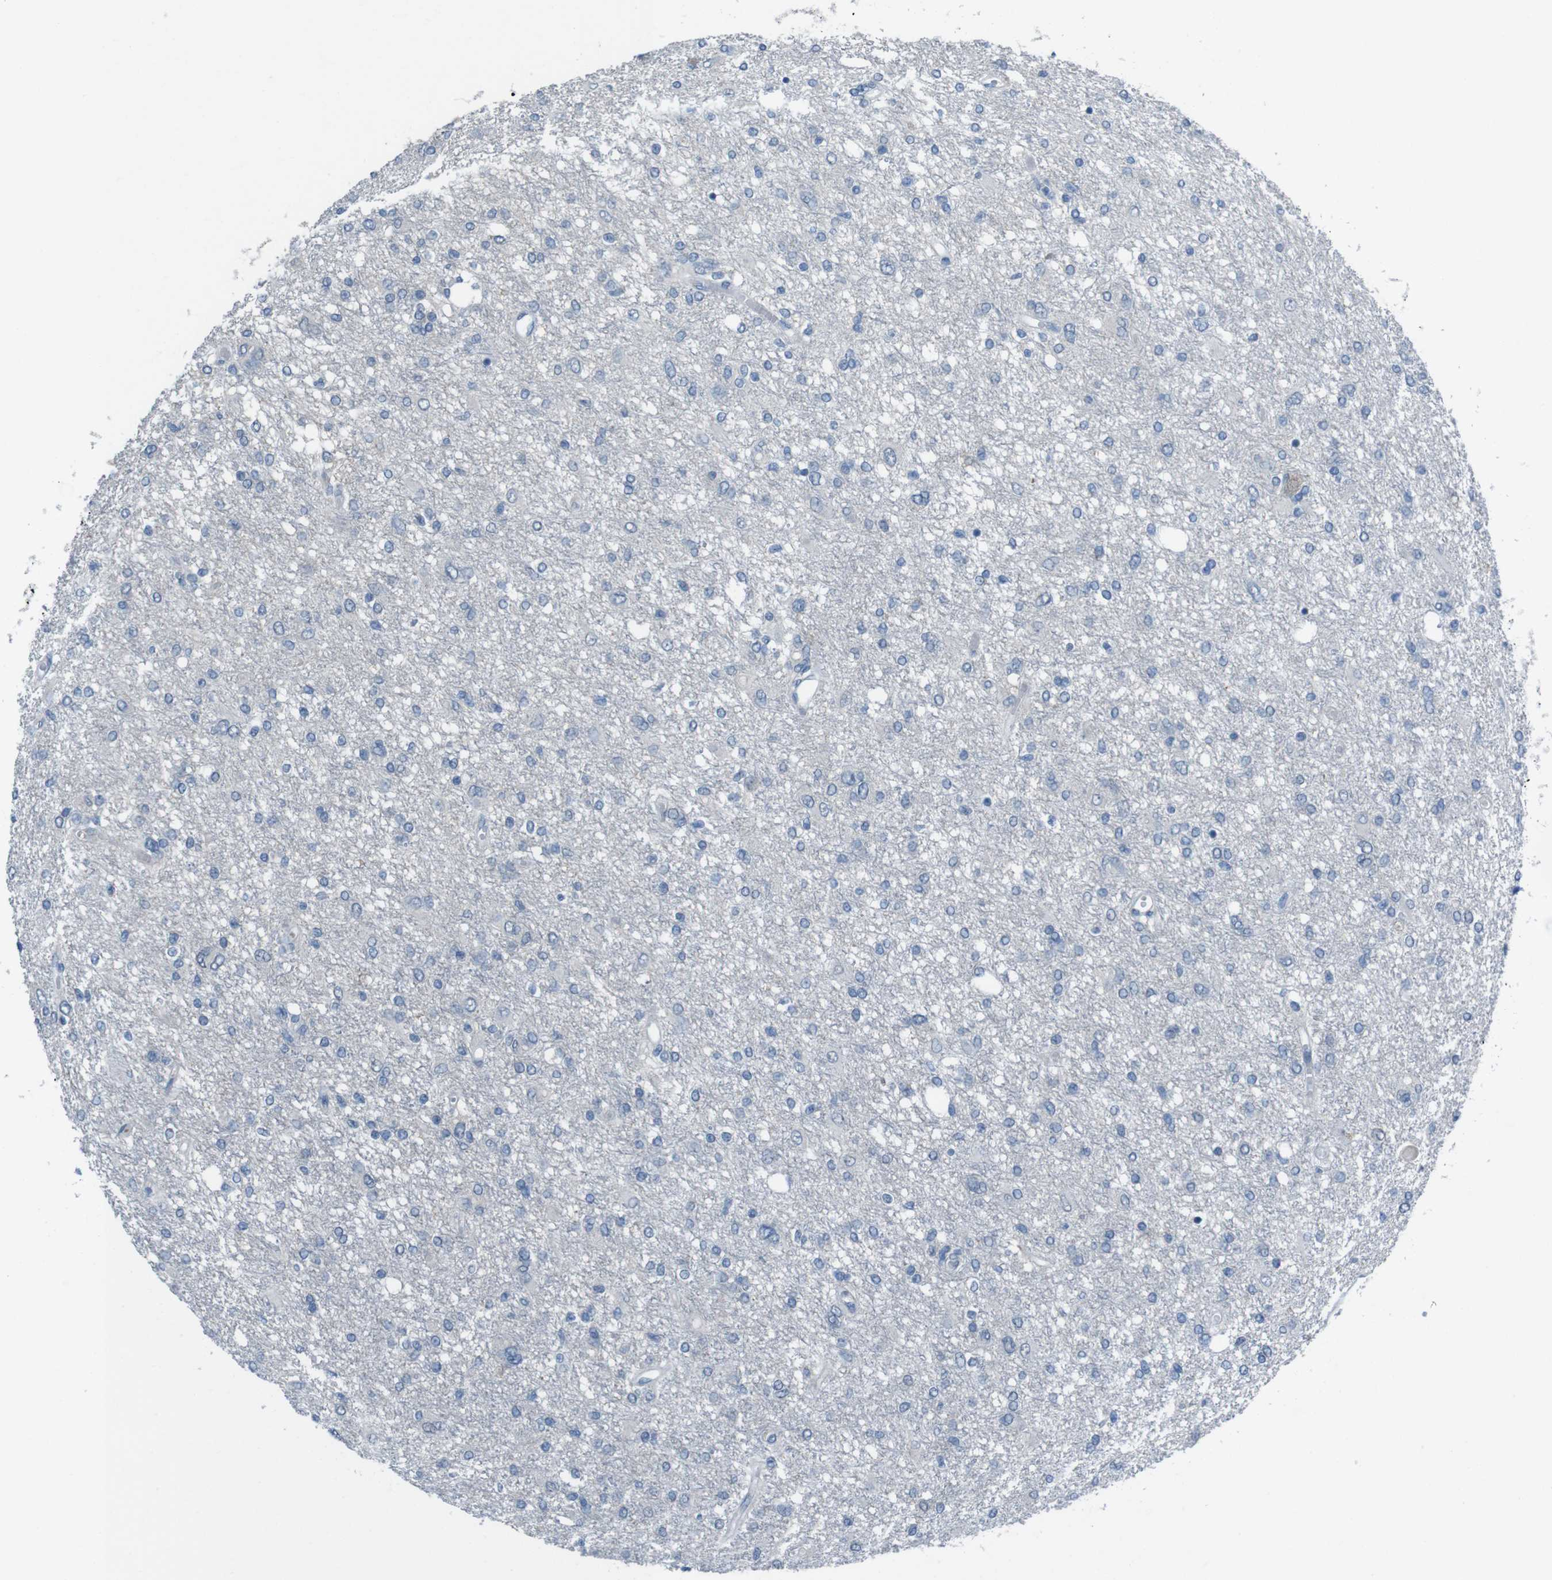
{"staining": {"intensity": "negative", "quantity": "none", "location": "none"}, "tissue": "glioma", "cell_type": "Tumor cells", "image_type": "cancer", "snomed": [{"axis": "morphology", "description": "Glioma, malignant, High grade"}, {"axis": "topography", "description": "Brain"}], "caption": "A histopathology image of malignant glioma (high-grade) stained for a protein demonstrates no brown staining in tumor cells.", "gene": "CDHR2", "patient": {"sex": "female", "age": 59}}